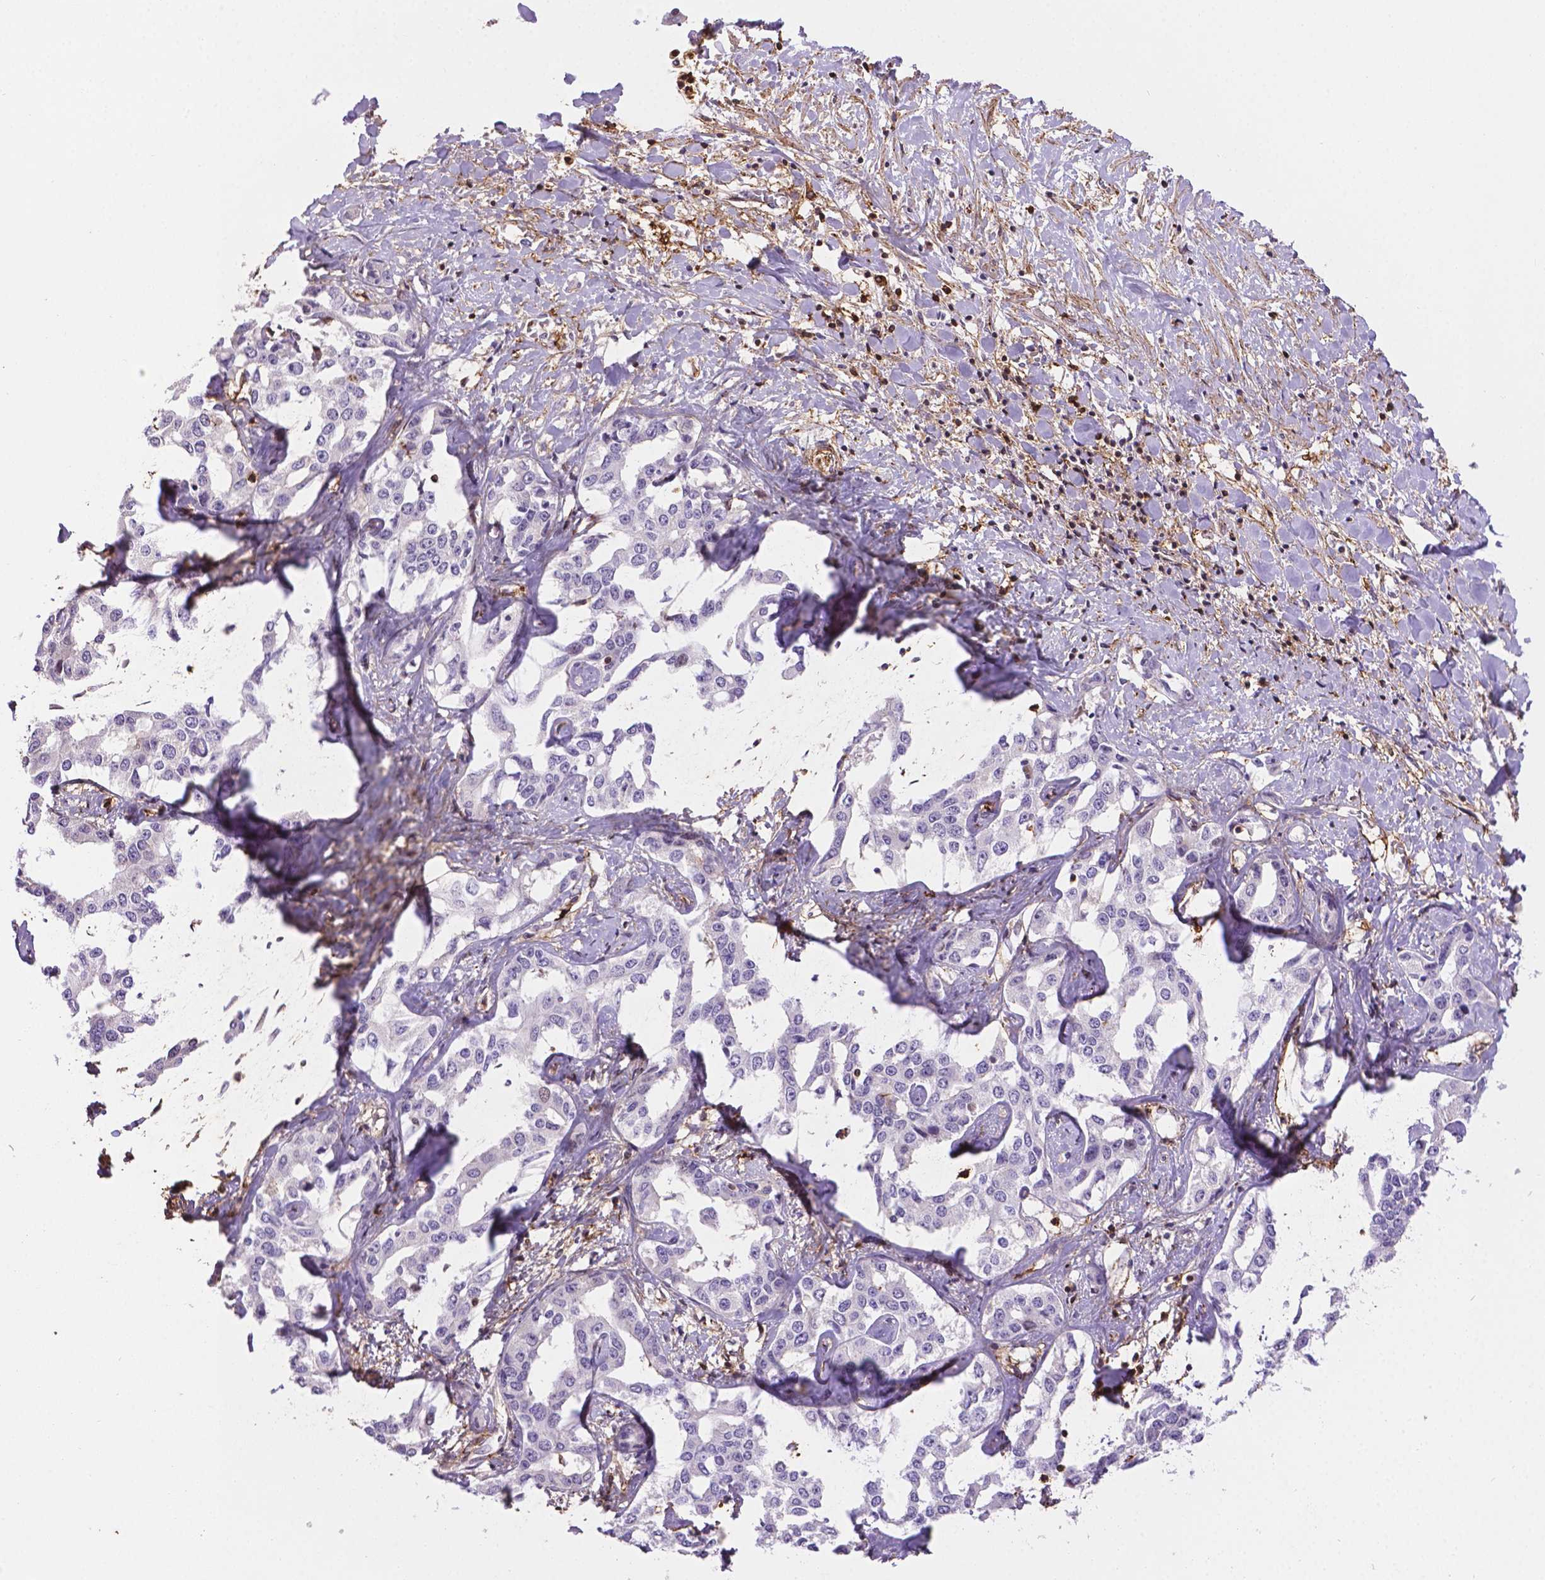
{"staining": {"intensity": "negative", "quantity": "none", "location": "none"}, "tissue": "liver cancer", "cell_type": "Tumor cells", "image_type": "cancer", "snomed": [{"axis": "morphology", "description": "Cholangiocarcinoma"}, {"axis": "topography", "description": "Liver"}], "caption": "Liver cancer (cholangiocarcinoma) stained for a protein using immunohistochemistry (IHC) exhibits no positivity tumor cells.", "gene": "ACAD10", "patient": {"sex": "male", "age": 59}}